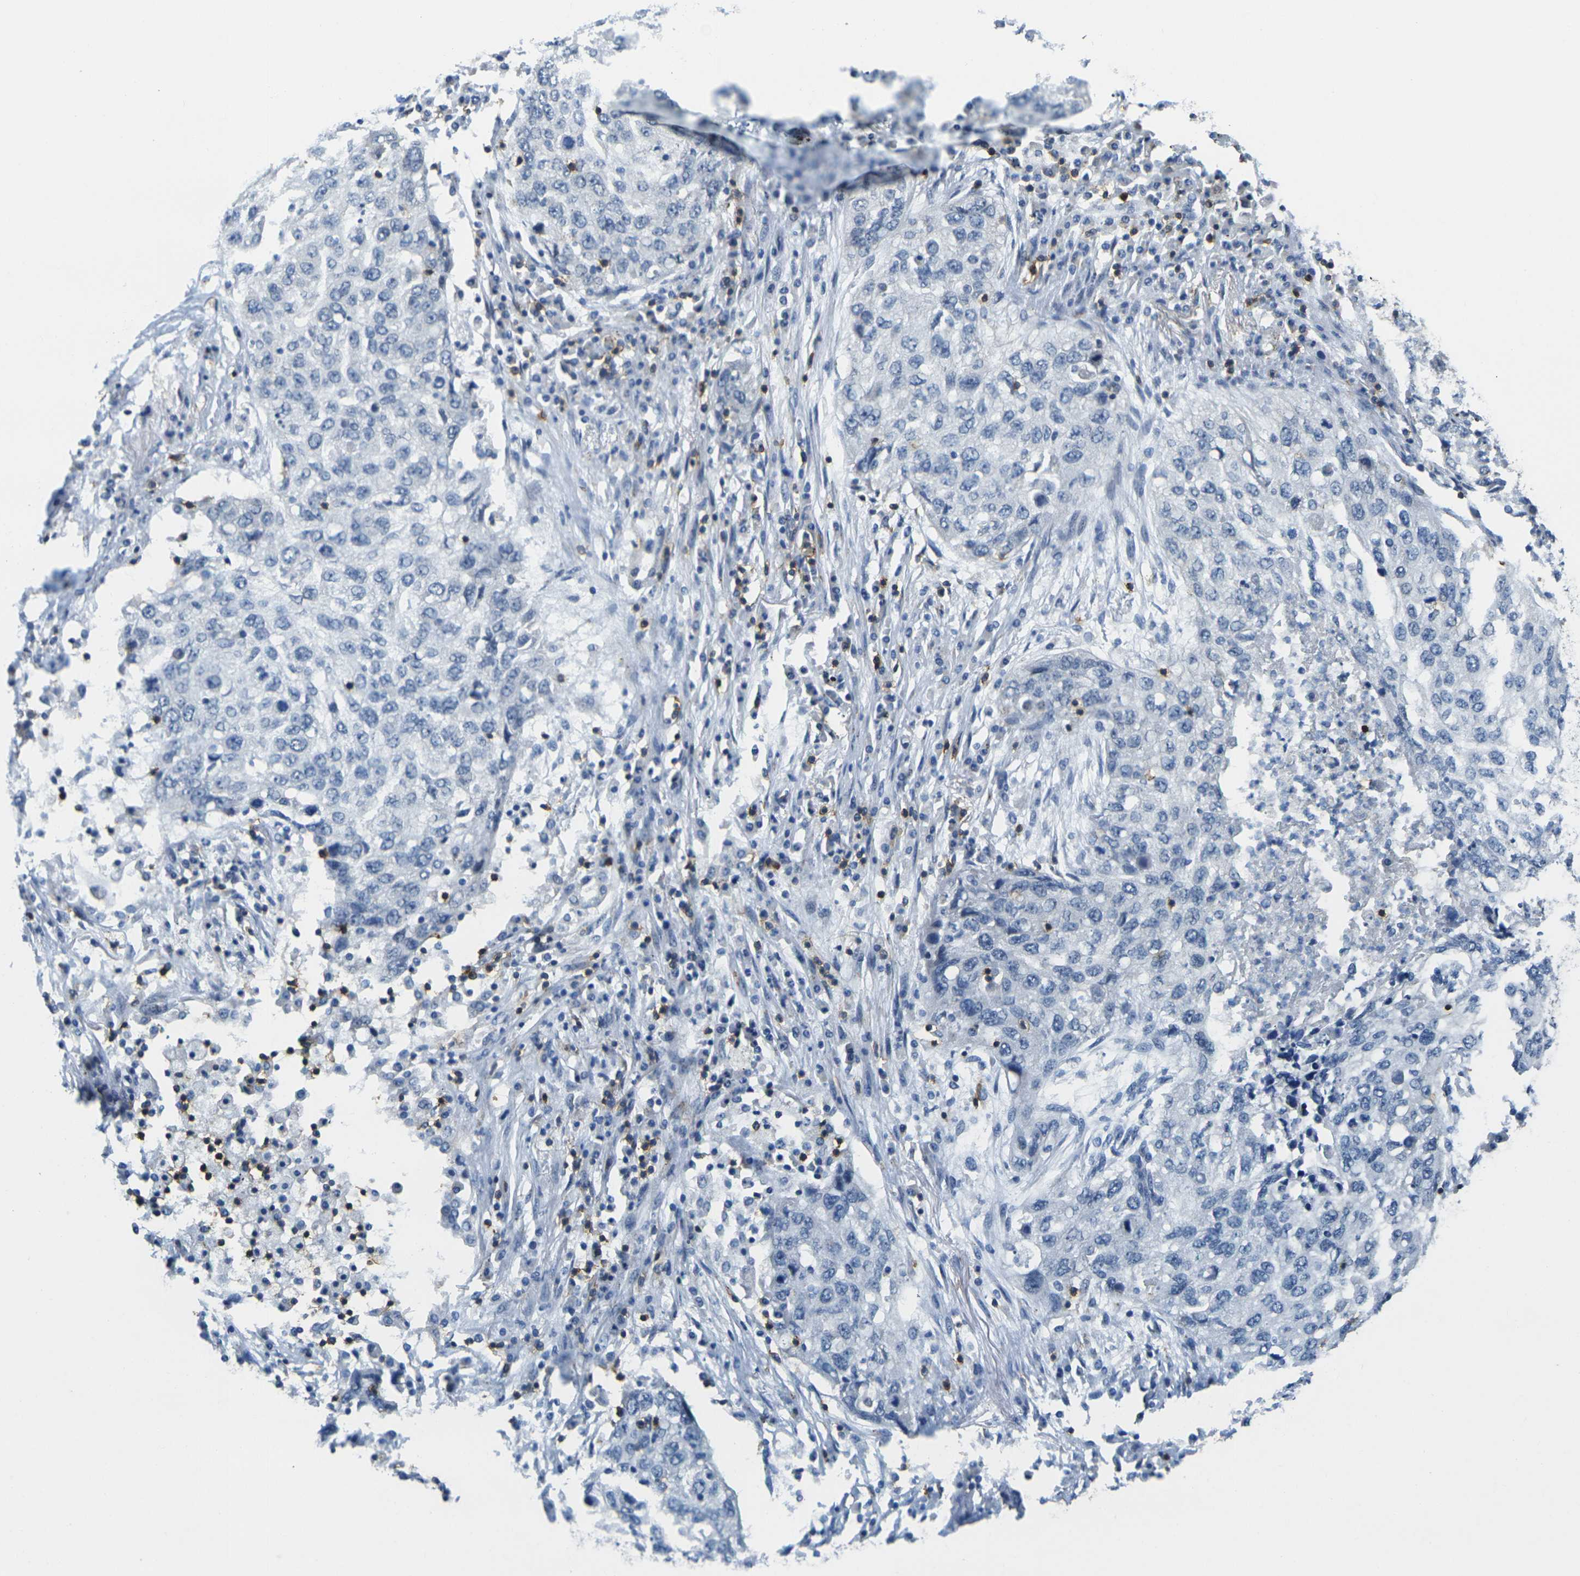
{"staining": {"intensity": "negative", "quantity": "none", "location": "none"}, "tissue": "lung cancer", "cell_type": "Tumor cells", "image_type": "cancer", "snomed": [{"axis": "morphology", "description": "Squamous cell carcinoma, NOS"}, {"axis": "topography", "description": "Lung"}], "caption": "Immunohistochemistry (IHC) image of neoplastic tissue: human lung squamous cell carcinoma stained with DAB (3,3'-diaminobenzidine) demonstrates no significant protein expression in tumor cells.", "gene": "CD3D", "patient": {"sex": "female", "age": 63}}